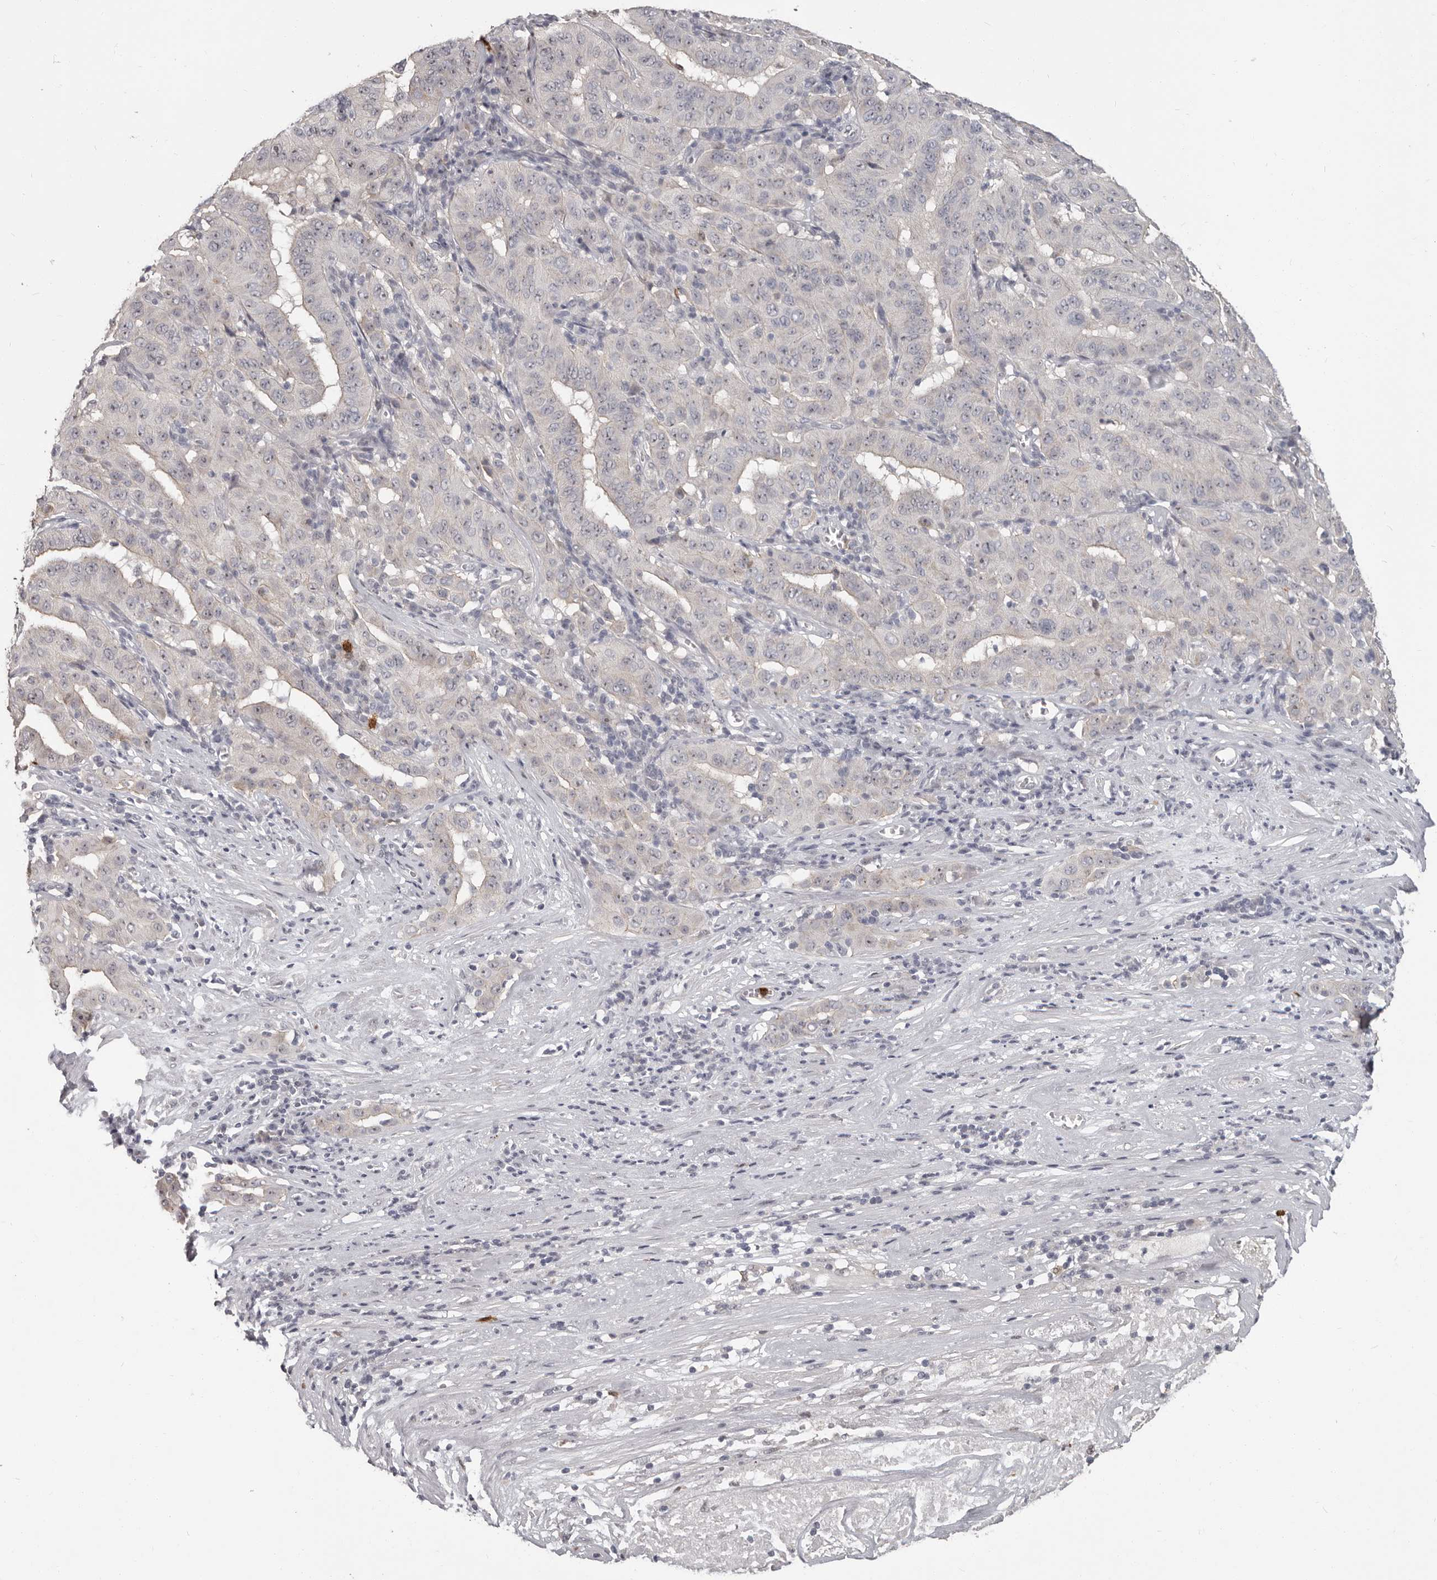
{"staining": {"intensity": "negative", "quantity": "none", "location": "none"}, "tissue": "pancreatic cancer", "cell_type": "Tumor cells", "image_type": "cancer", "snomed": [{"axis": "morphology", "description": "Adenocarcinoma, NOS"}, {"axis": "topography", "description": "Pancreas"}], "caption": "This is a photomicrograph of IHC staining of pancreatic cancer, which shows no positivity in tumor cells.", "gene": "GPR157", "patient": {"sex": "male", "age": 63}}